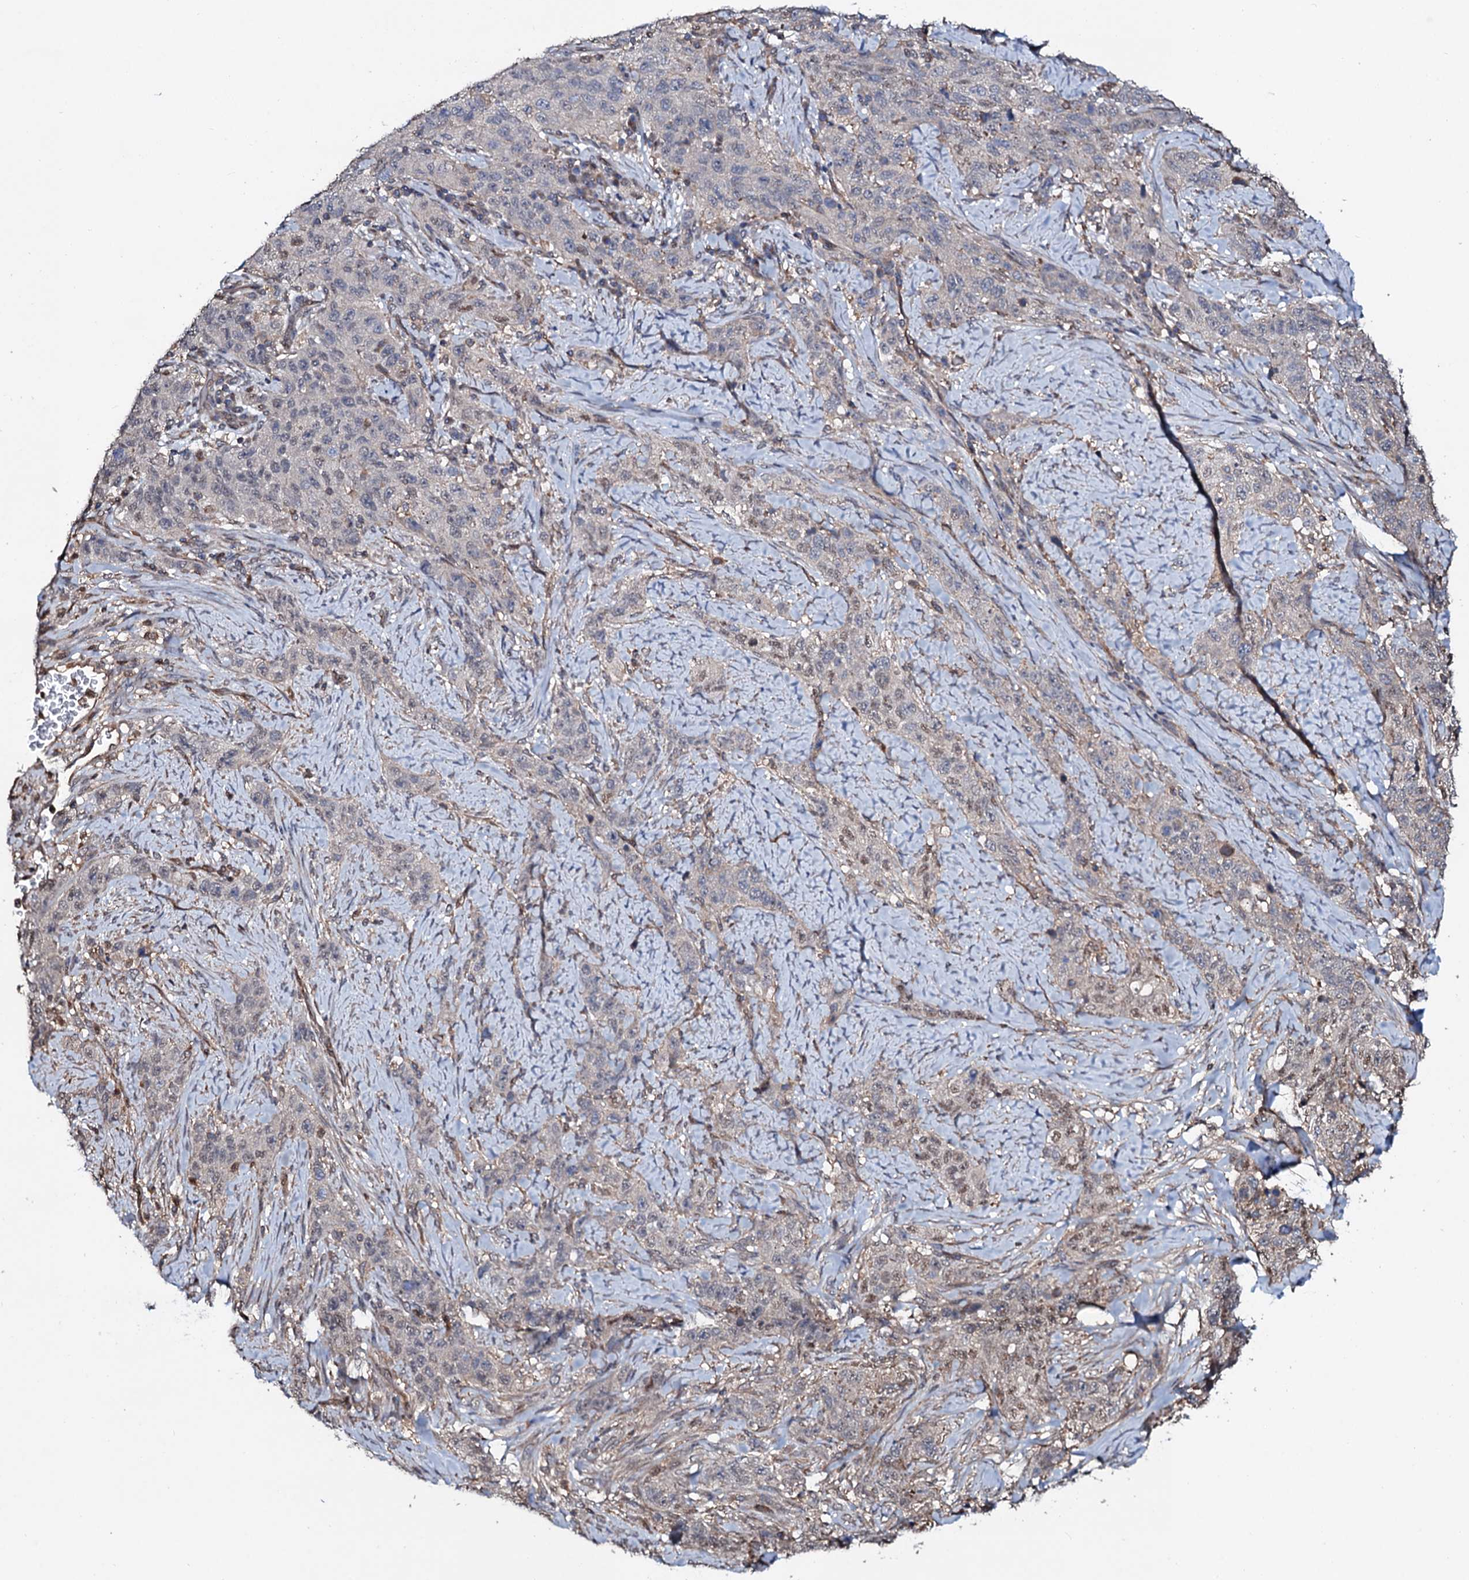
{"staining": {"intensity": "weak", "quantity": "<25%", "location": "nuclear"}, "tissue": "stomach cancer", "cell_type": "Tumor cells", "image_type": "cancer", "snomed": [{"axis": "morphology", "description": "Adenocarcinoma, NOS"}, {"axis": "topography", "description": "Stomach"}], "caption": "The image displays no staining of tumor cells in stomach adenocarcinoma.", "gene": "COG6", "patient": {"sex": "male", "age": 48}}